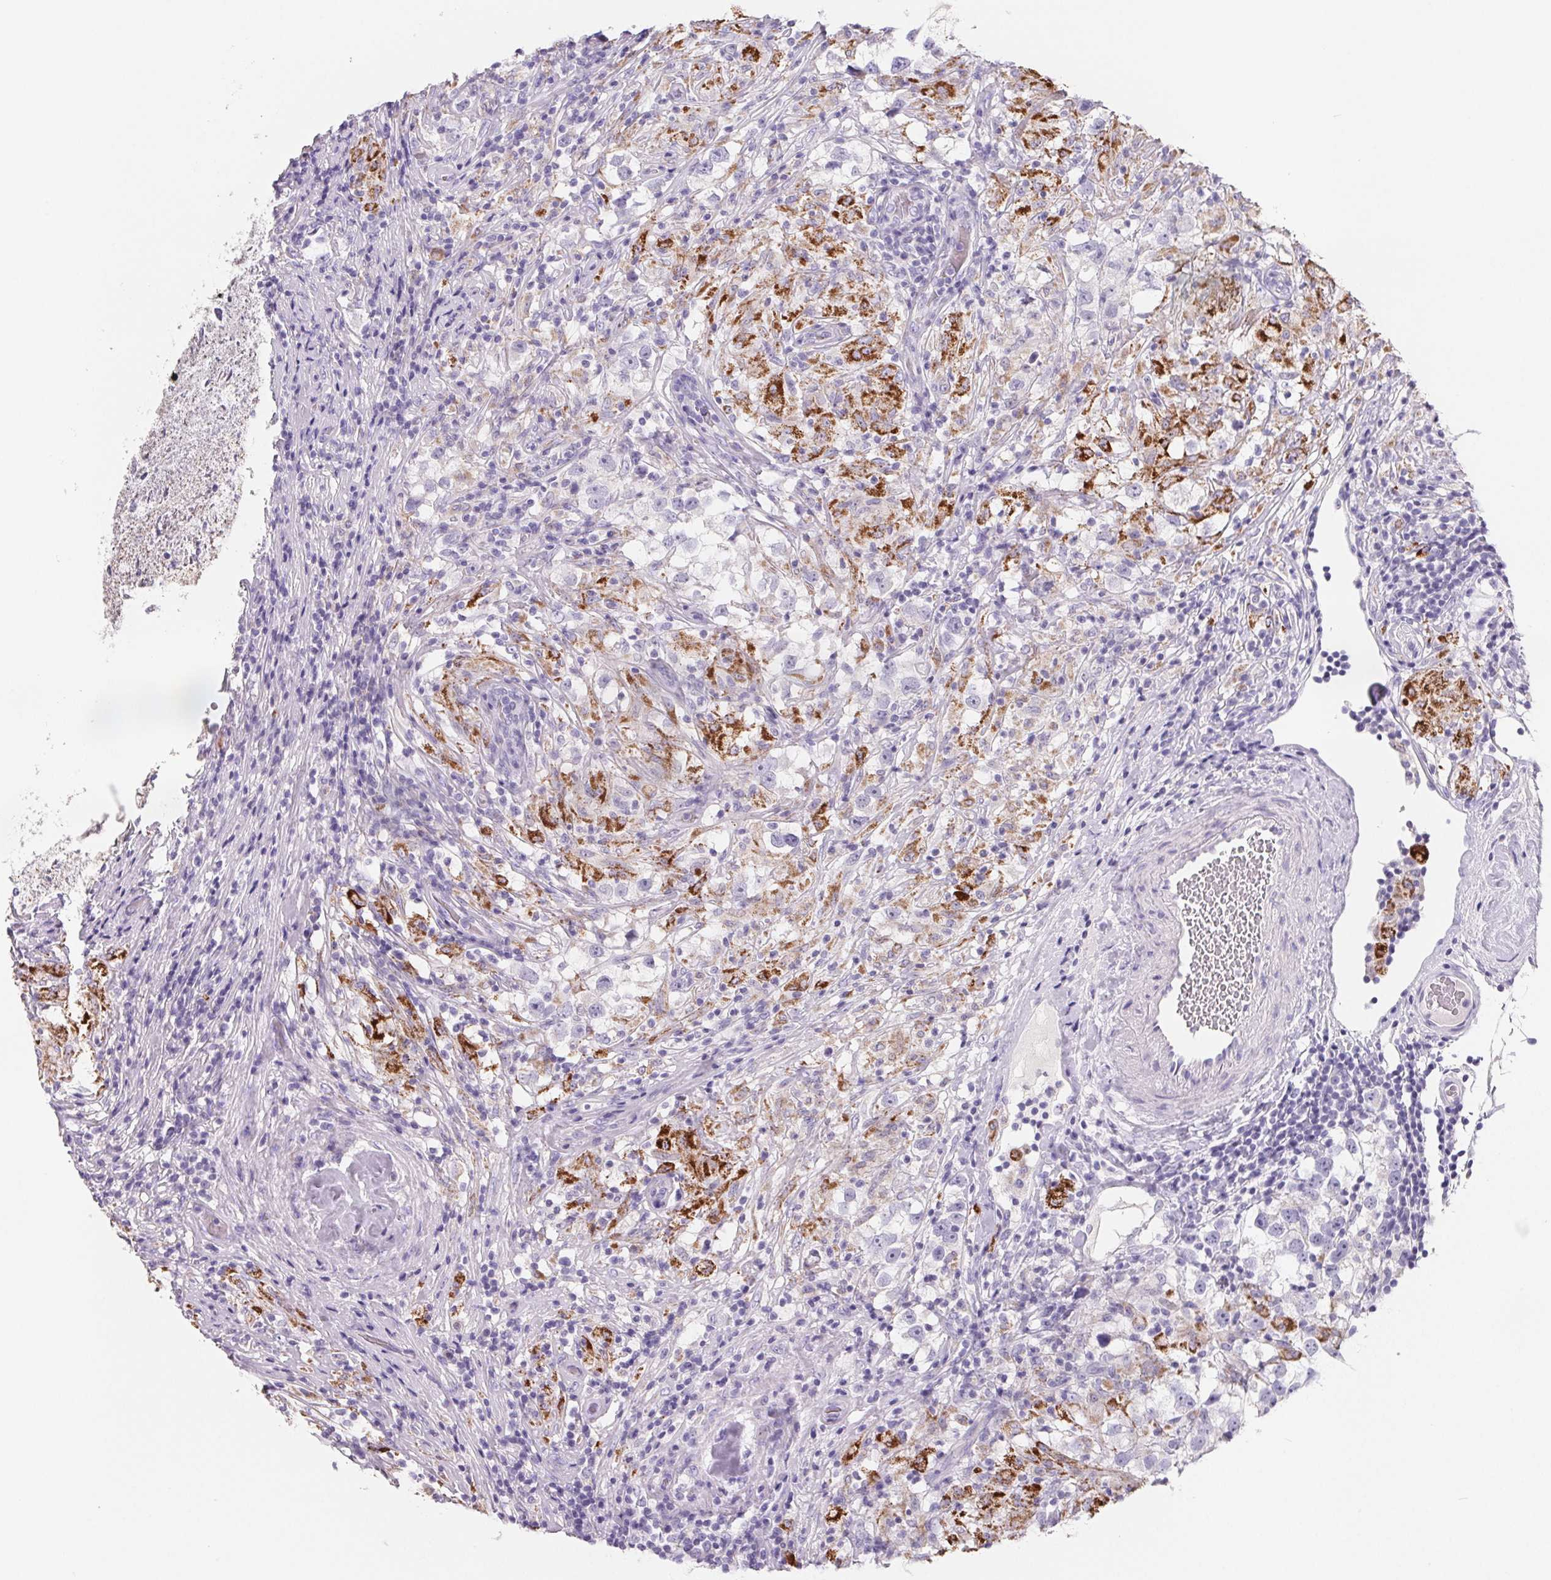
{"staining": {"intensity": "strong", "quantity": "25%-75%", "location": "cytoplasmic/membranous"}, "tissue": "testis cancer", "cell_type": "Tumor cells", "image_type": "cancer", "snomed": [{"axis": "morphology", "description": "Seminoma, NOS"}, {"axis": "topography", "description": "Testis"}], "caption": "Immunohistochemical staining of testis seminoma shows high levels of strong cytoplasmic/membranous staining in about 25%-75% of tumor cells.", "gene": "FDX1", "patient": {"sex": "male", "age": 46}}